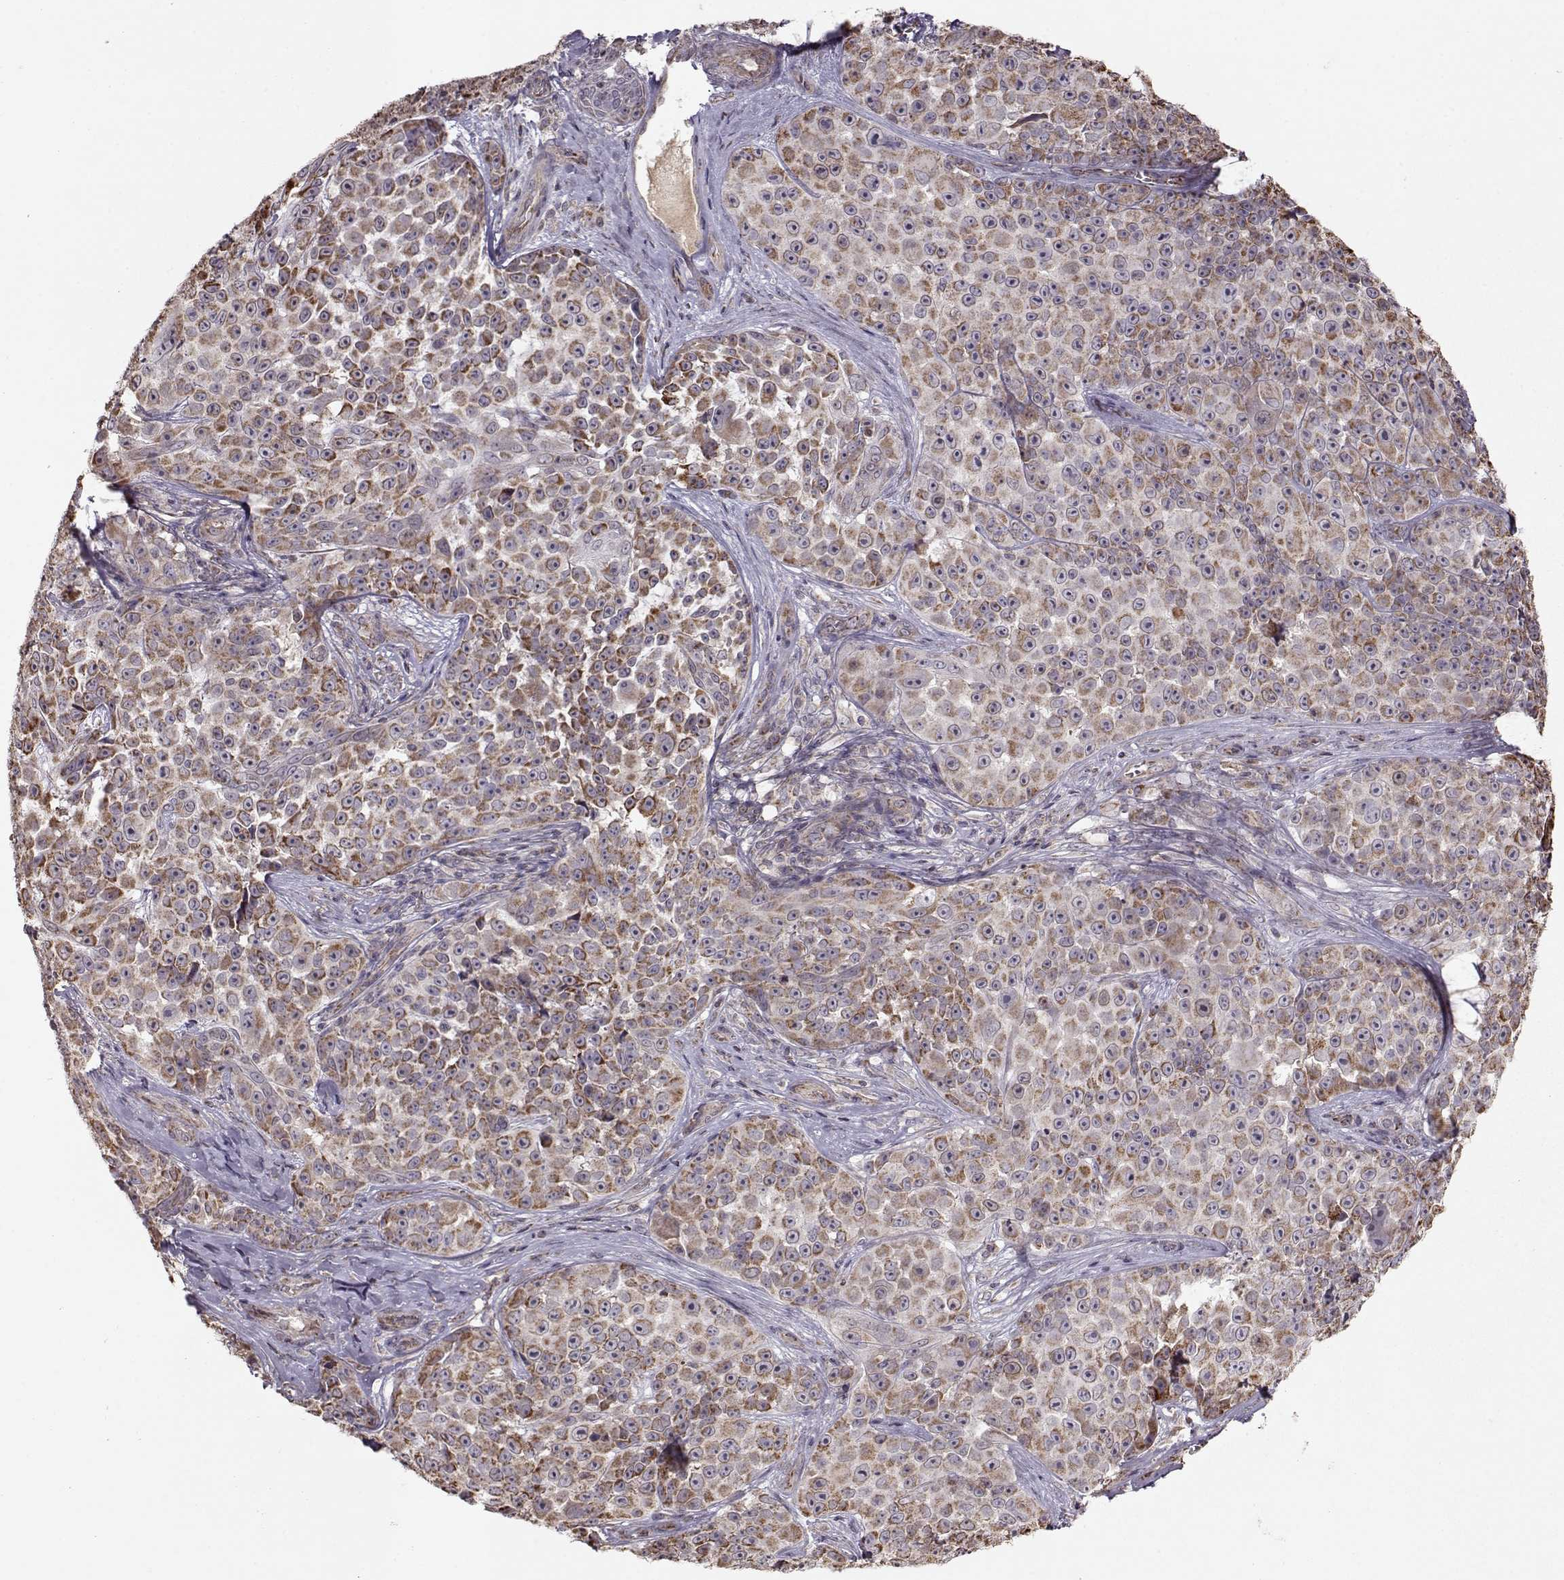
{"staining": {"intensity": "moderate", "quantity": ">75%", "location": "cytoplasmic/membranous"}, "tissue": "melanoma", "cell_type": "Tumor cells", "image_type": "cancer", "snomed": [{"axis": "morphology", "description": "Malignant melanoma, NOS"}, {"axis": "topography", "description": "Skin"}], "caption": "Moderate cytoplasmic/membranous staining for a protein is present in about >75% of tumor cells of melanoma using IHC.", "gene": "CMTM3", "patient": {"sex": "female", "age": 88}}